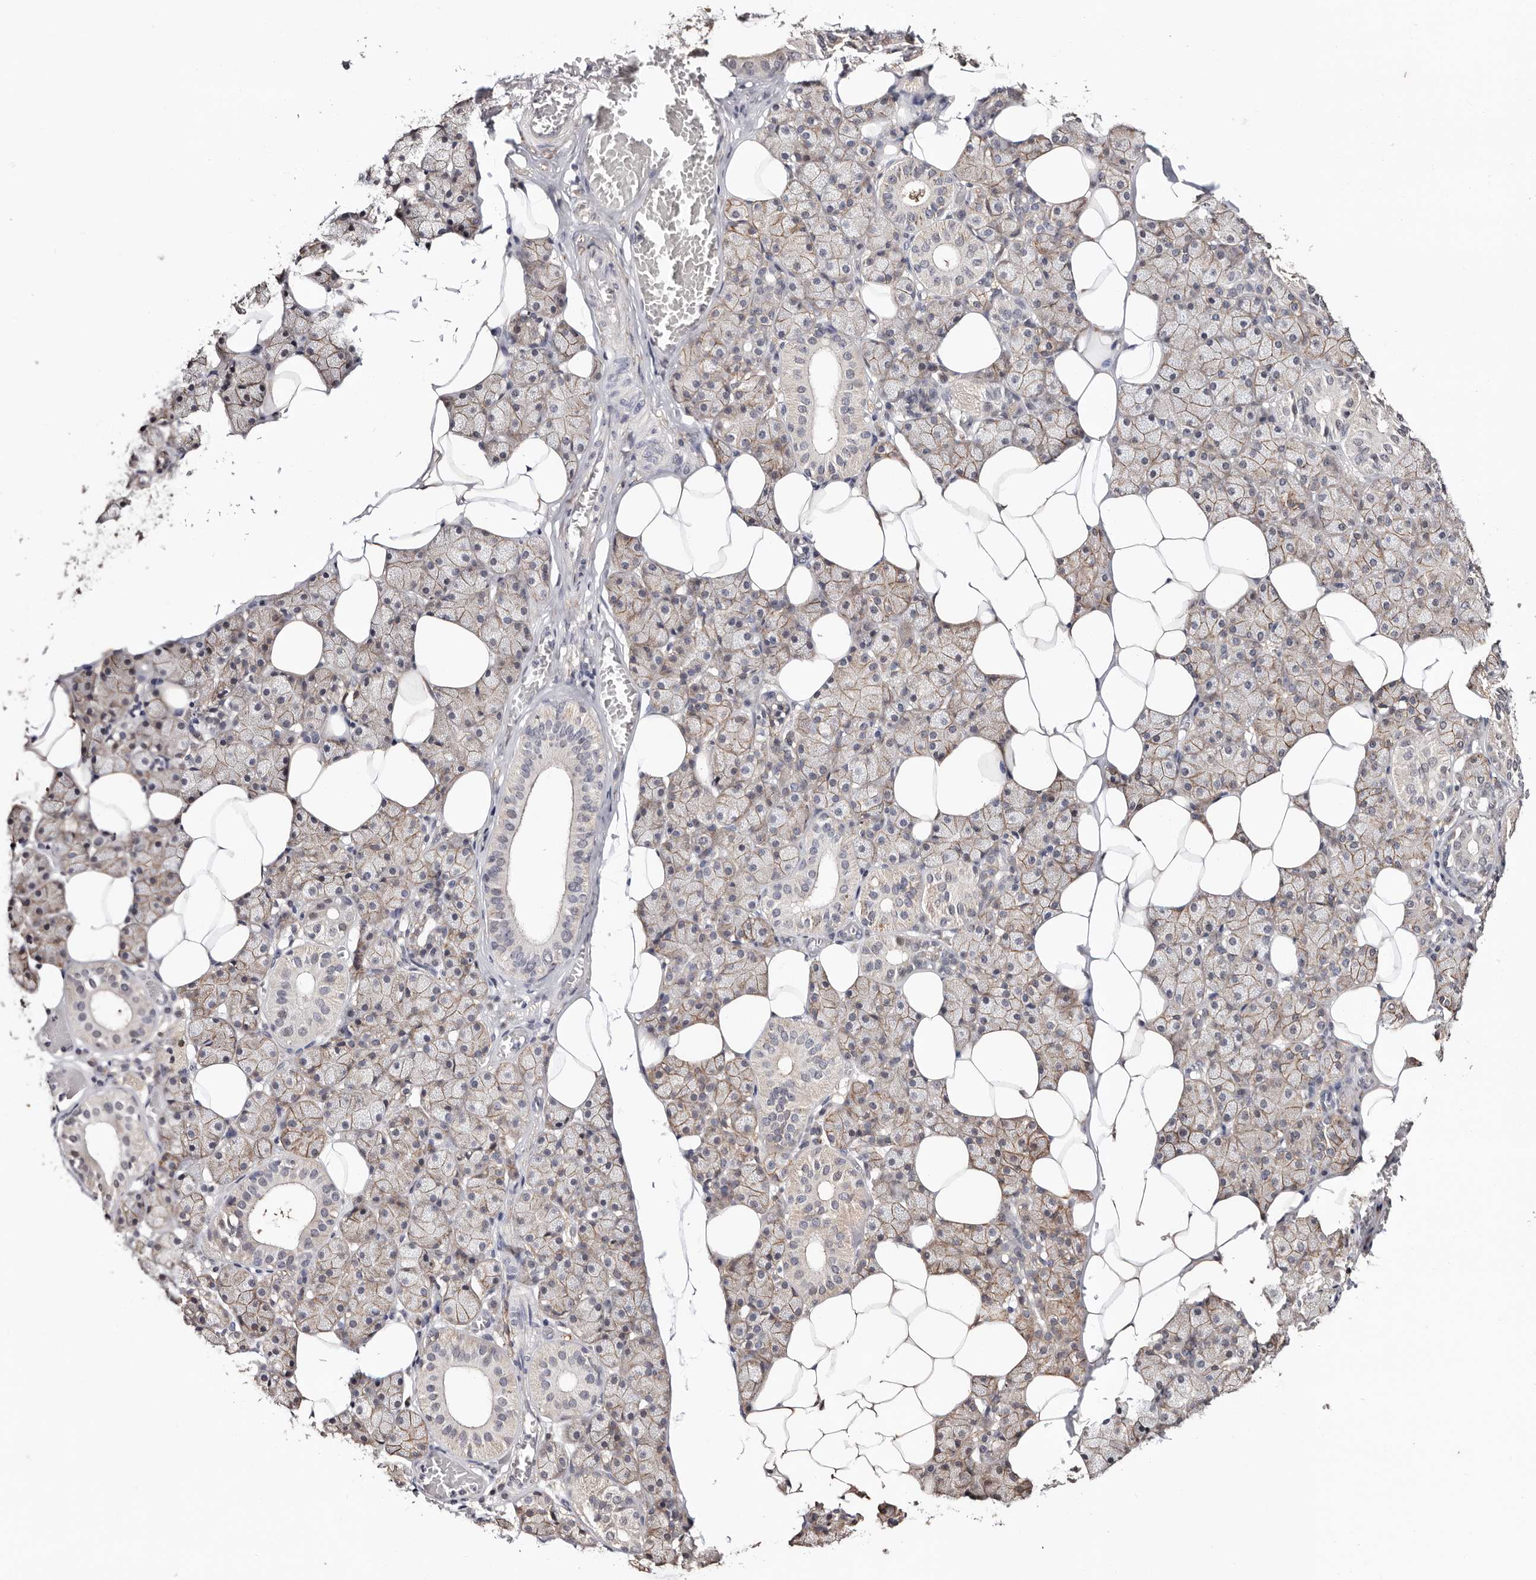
{"staining": {"intensity": "weak", "quantity": "25%-75%", "location": "cytoplasmic/membranous"}, "tissue": "salivary gland", "cell_type": "Glandular cells", "image_type": "normal", "snomed": [{"axis": "morphology", "description": "Normal tissue, NOS"}, {"axis": "topography", "description": "Salivary gland"}], "caption": "IHC (DAB (3,3'-diaminobenzidine)) staining of normal human salivary gland shows weak cytoplasmic/membranous protein positivity in approximately 25%-75% of glandular cells. The protein is stained brown, and the nuclei are stained in blue (DAB IHC with brightfield microscopy, high magnification).", "gene": "TYW3", "patient": {"sex": "female", "age": 33}}